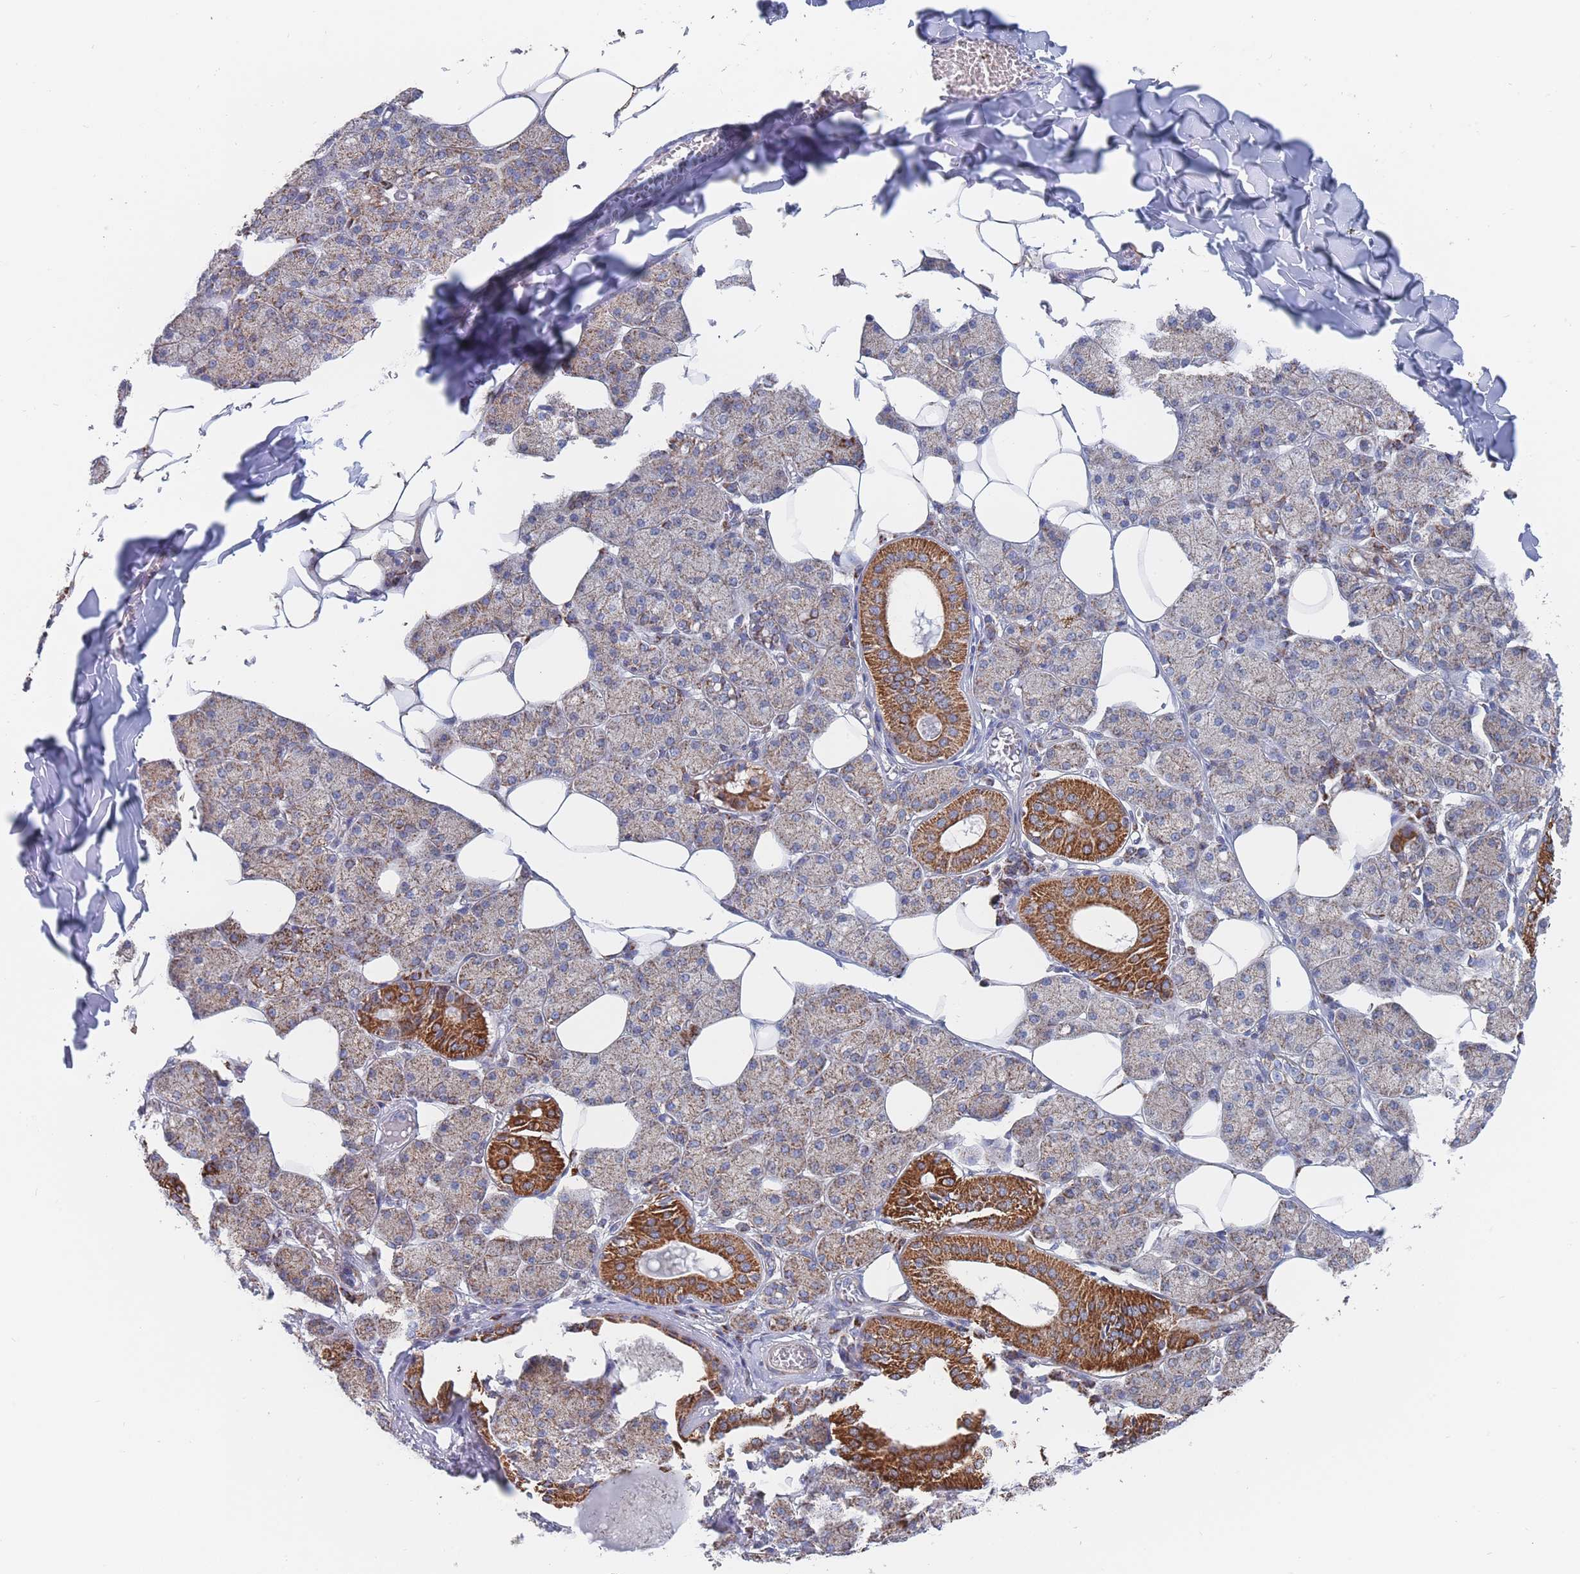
{"staining": {"intensity": "strong", "quantity": "25%-75%", "location": "cytoplasmic/membranous"}, "tissue": "salivary gland", "cell_type": "Glandular cells", "image_type": "normal", "snomed": [{"axis": "morphology", "description": "Normal tissue, NOS"}, {"axis": "topography", "description": "Salivary gland"}], "caption": "IHC (DAB) staining of unremarkable salivary gland reveals strong cytoplasmic/membranous protein positivity in approximately 25%-75% of glandular cells. Using DAB (3,3'-diaminobenzidine) (brown) and hematoxylin (blue) stains, captured at high magnification using brightfield microscopy.", "gene": "IKZF4", "patient": {"sex": "female", "age": 33}}